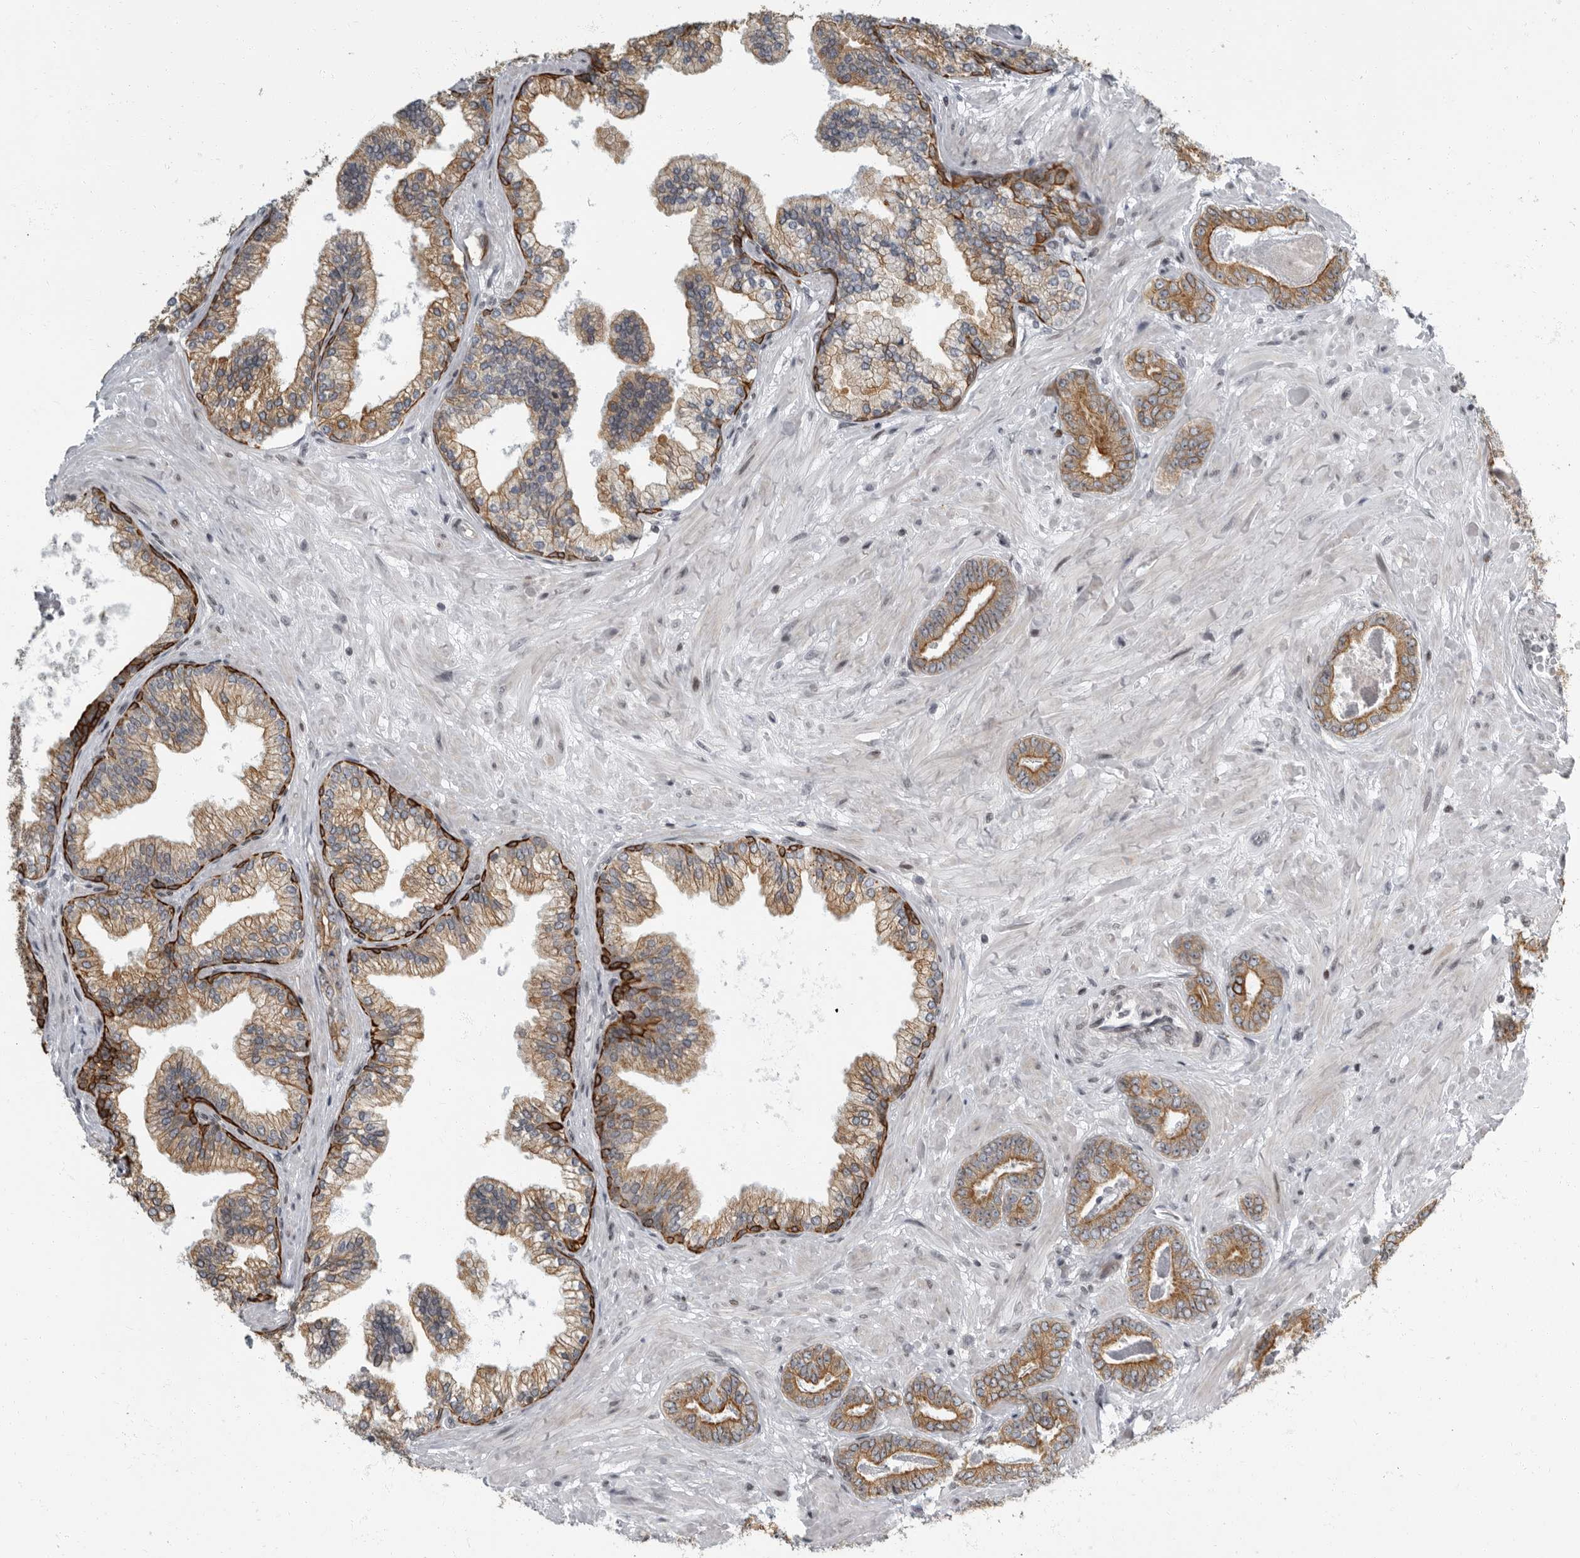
{"staining": {"intensity": "moderate", "quantity": ">75%", "location": "cytoplasmic/membranous"}, "tissue": "prostate cancer", "cell_type": "Tumor cells", "image_type": "cancer", "snomed": [{"axis": "morphology", "description": "Adenocarcinoma, Low grade"}, {"axis": "topography", "description": "Prostate"}], "caption": "An image of human prostate low-grade adenocarcinoma stained for a protein exhibits moderate cytoplasmic/membranous brown staining in tumor cells. Using DAB (brown) and hematoxylin (blue) stains, captured at high magnification using brightfield microscopy.", "gene": "EVI5", "patient": {"sex": "male", "age": 71}}